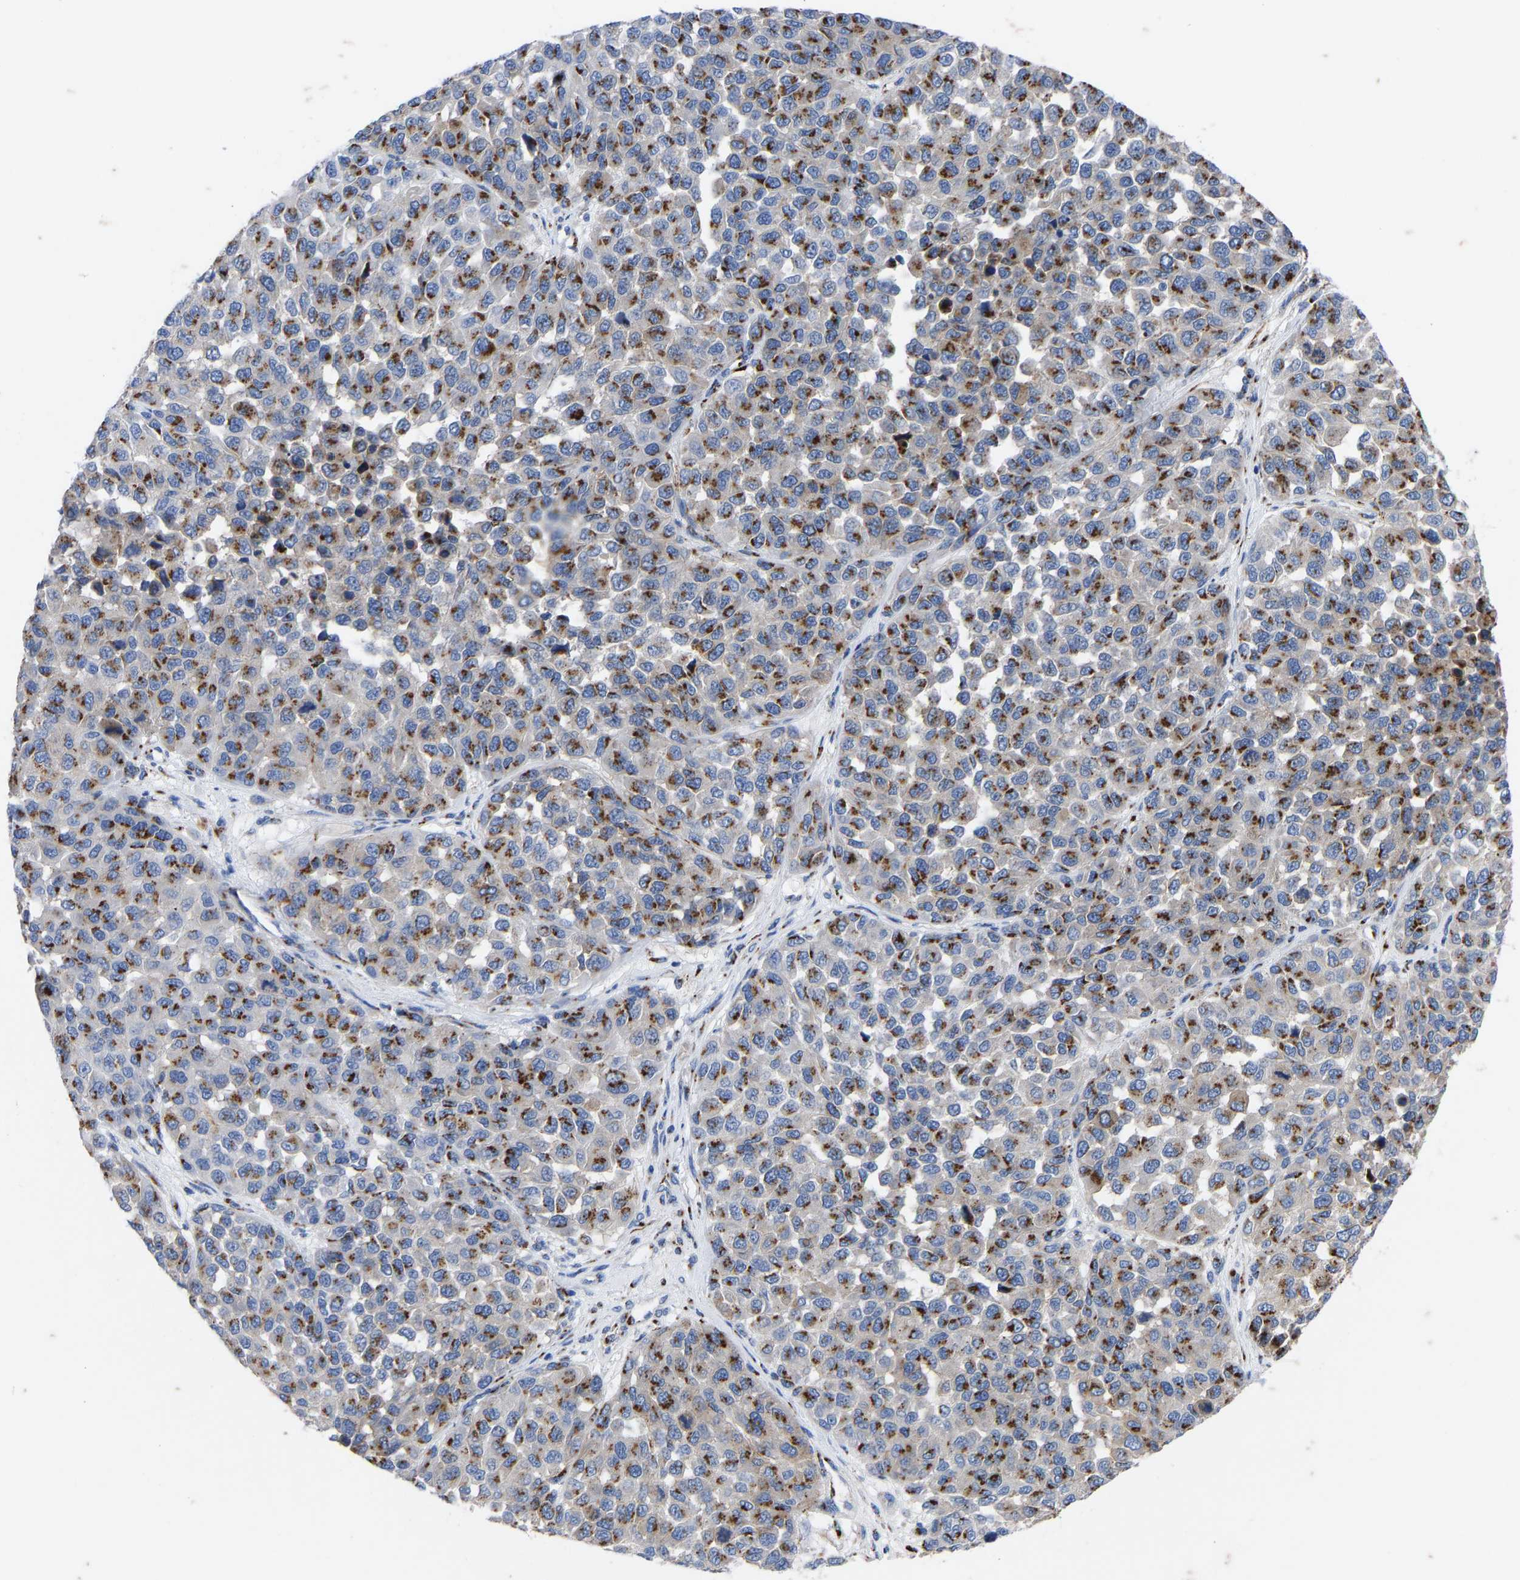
{"staining": {"intensity": "strong", "quantity": ">75%", "location": "cytoplasmic/membranous"}, "tissue": "melanoma", "cell_type": "Tumor cells", "image_type": "cancer", "snomed": [{"axis": "morphology", "description": "Malignant melanoma, NOS"}, {"axis": "topography", "description": "Skin"}], "caption": "Human melanoma stained with a brown dye exhibits strong cytoplasmic/membranous positive expression in about >75% of tumor cells.", "gene": "TMEM87A", "patient": {"sex": "male", "age": 62}}